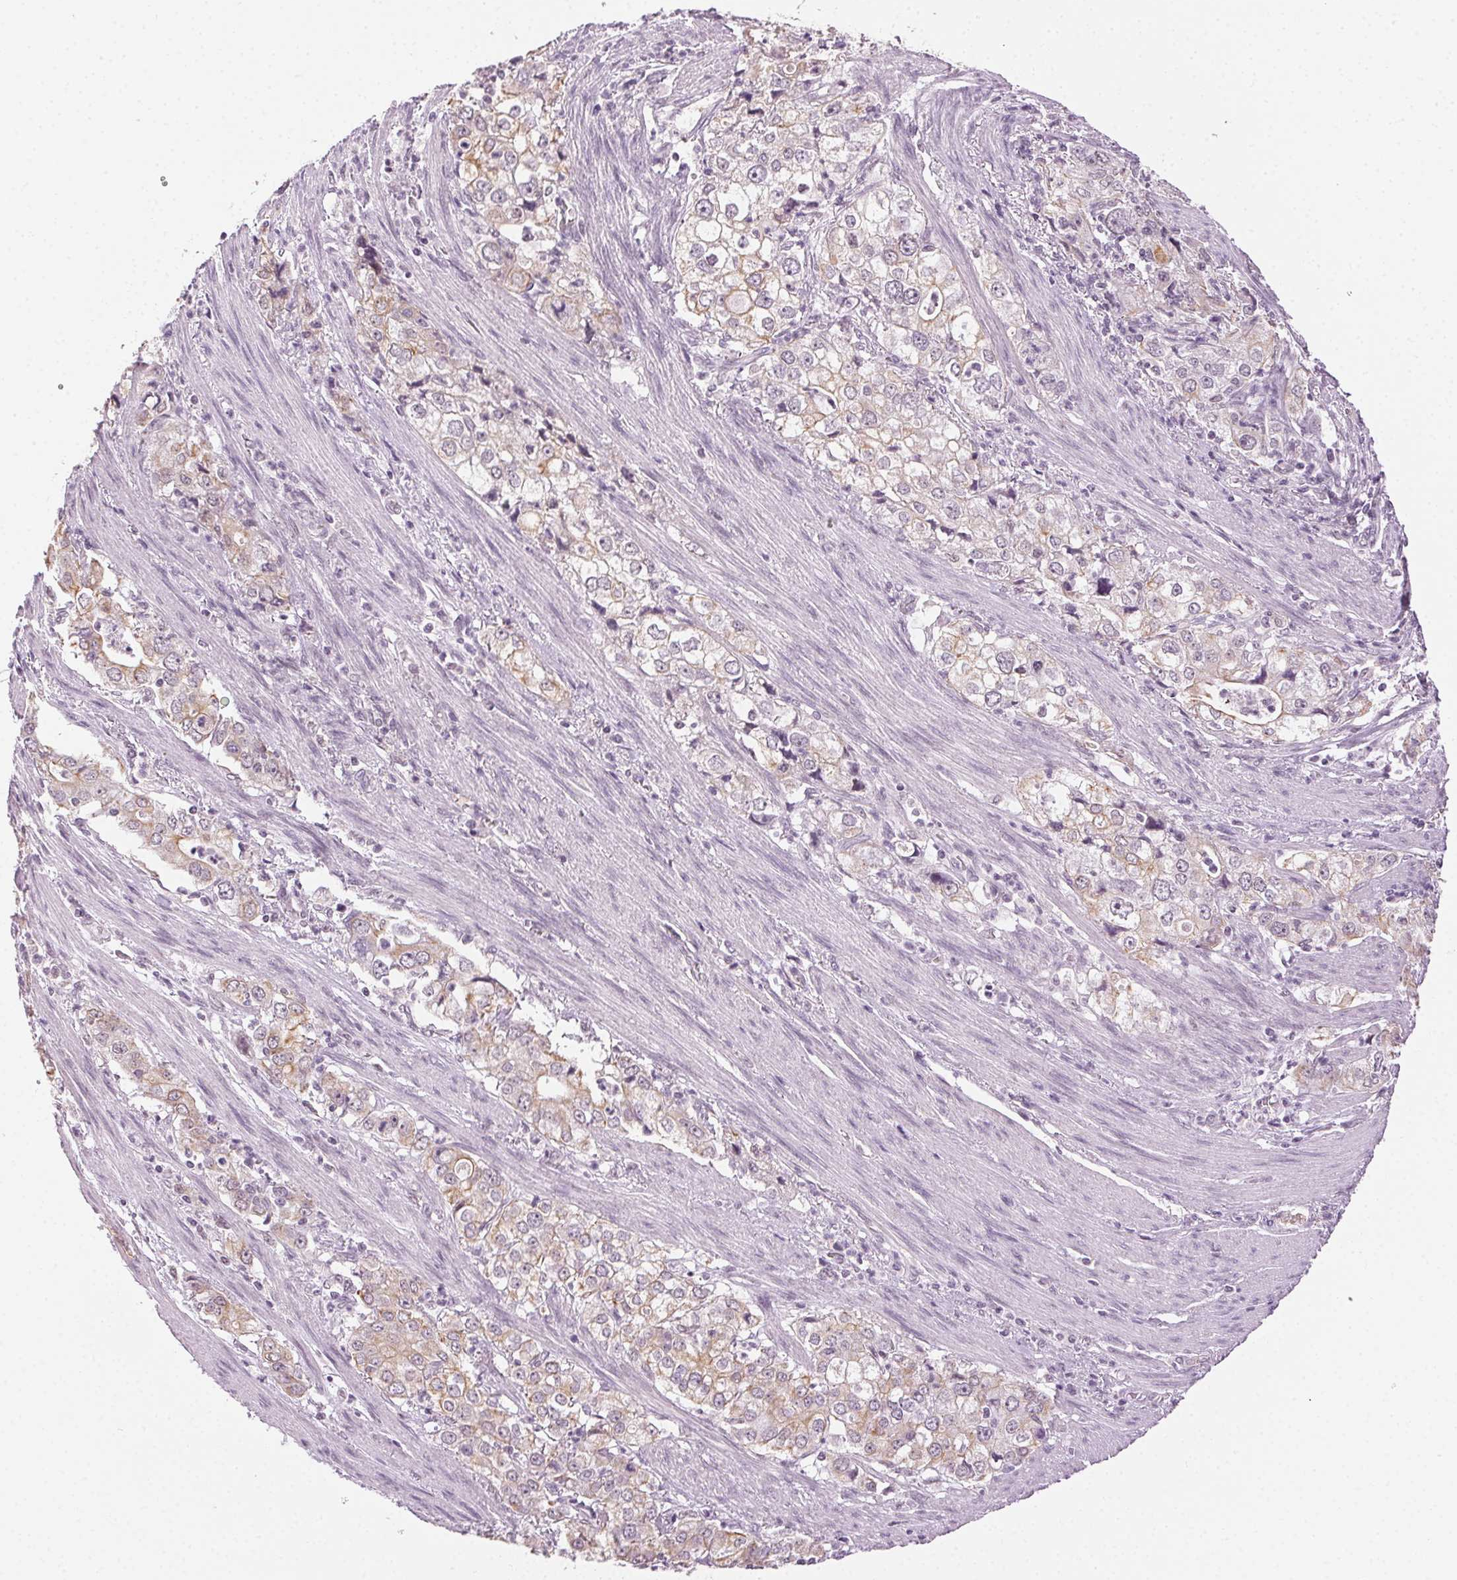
{"staining": {"intensity": "weak", "quantity": "<25%", "location": "cytoplasmic/membranous"}, "tissue": "stomach cancer", "cell_type": "Tumor cells", "image_type": "cancer", "snomed": [{"axis": "morphology", "description": "Adenocarcinoma, NOS"}, {"axis": "topography", "description": "Stomach, upper"}], "caption": "Stomach adenocarcinoma was stained to show a protein in brown. There is no significant positivity in tumor cells.", "gene": "AIF1L", "patient": {"sex": "male", "age": 75}}